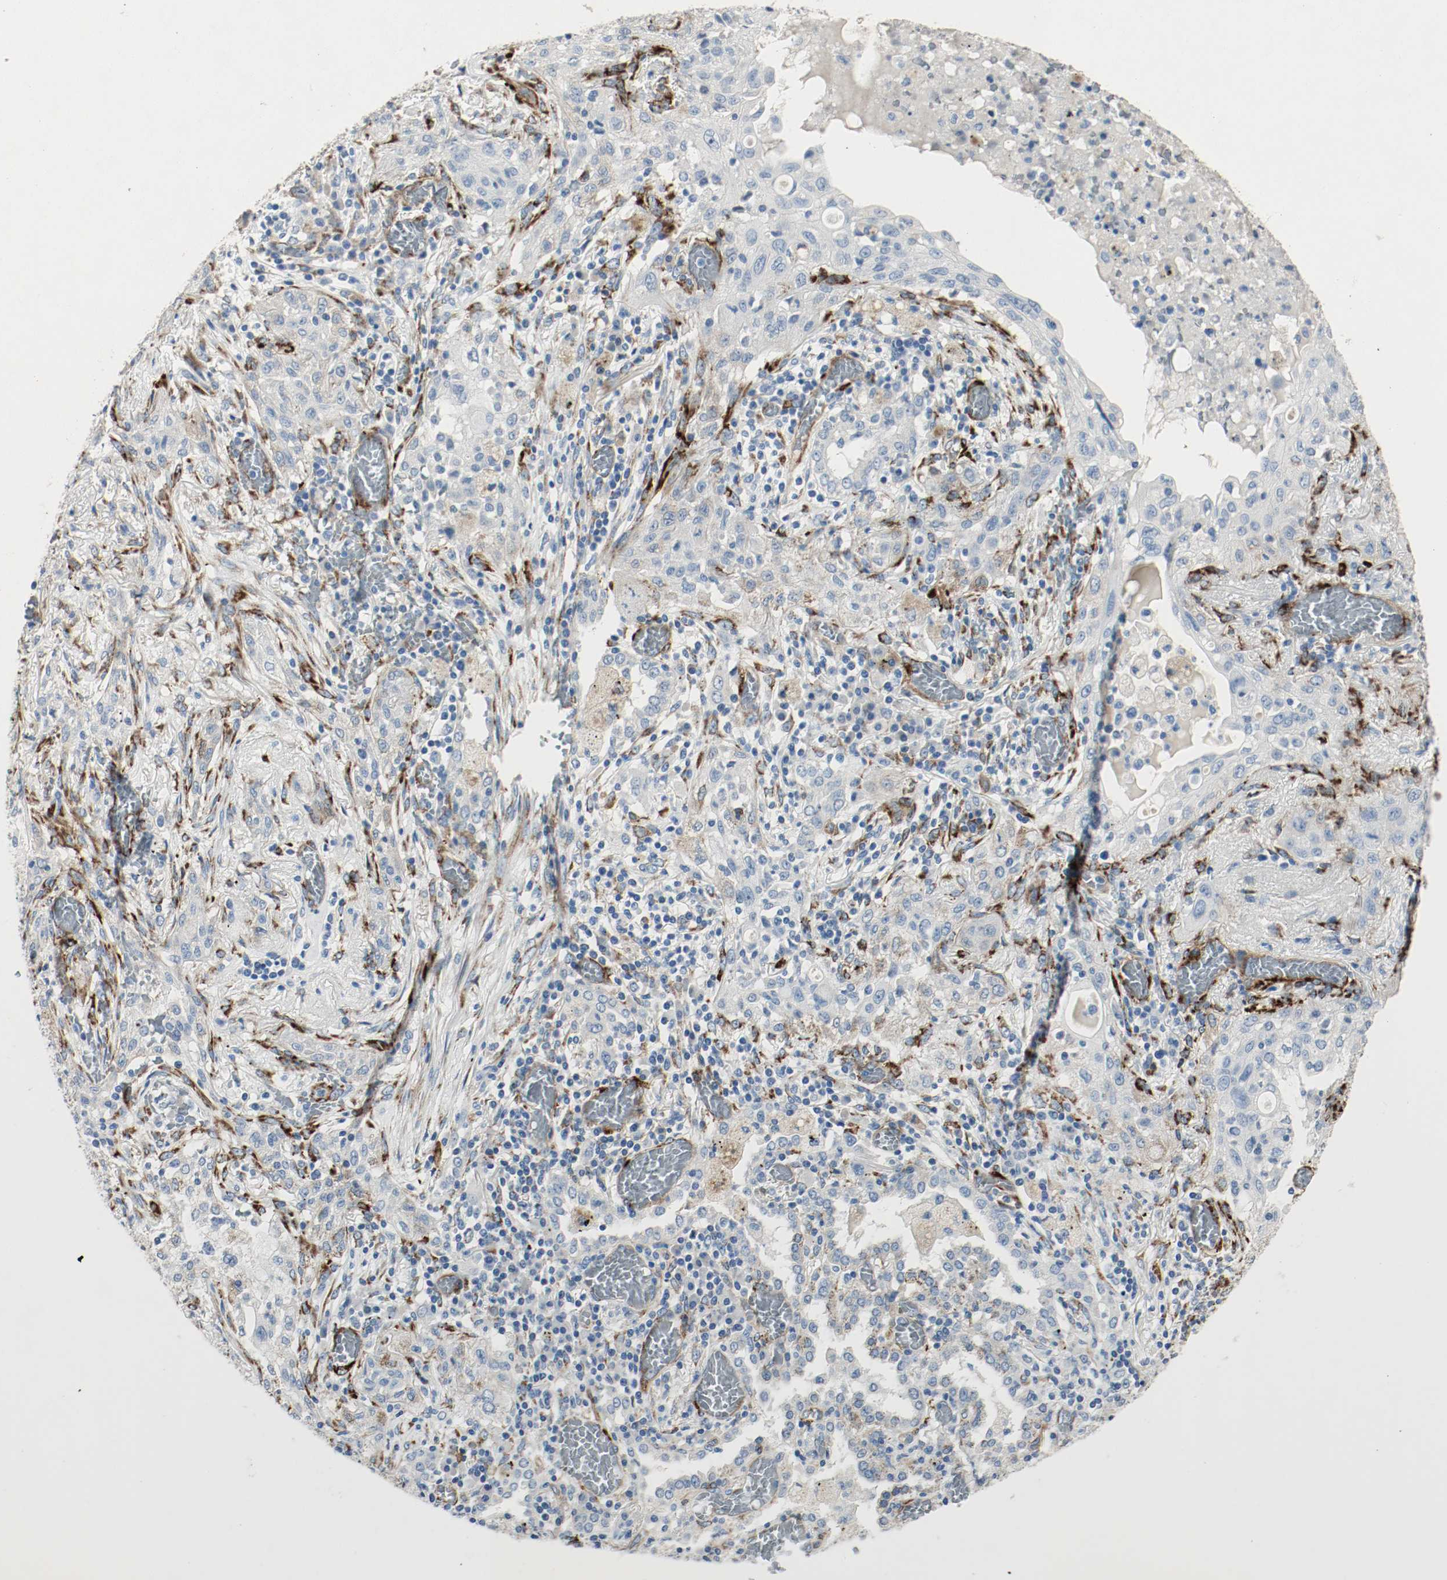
{"staining": {"intensity": "negative", "quantity": "none", "location": "none"}, "tissue": "lung cancer", "cell_type": "Tumor cells", "image_type": "cancer", "snomed": [{"axis": "morphology", "description": "Squamous cell carcinoma, NOS"}, {"axis": "topography", "description": "Lung"}], "caption": "Tumor cells show no significant staining in lung cancer (squamous cell carcinoma).", "gene": "LAMB1", "patient": {"sex": "female", "age": 47}}